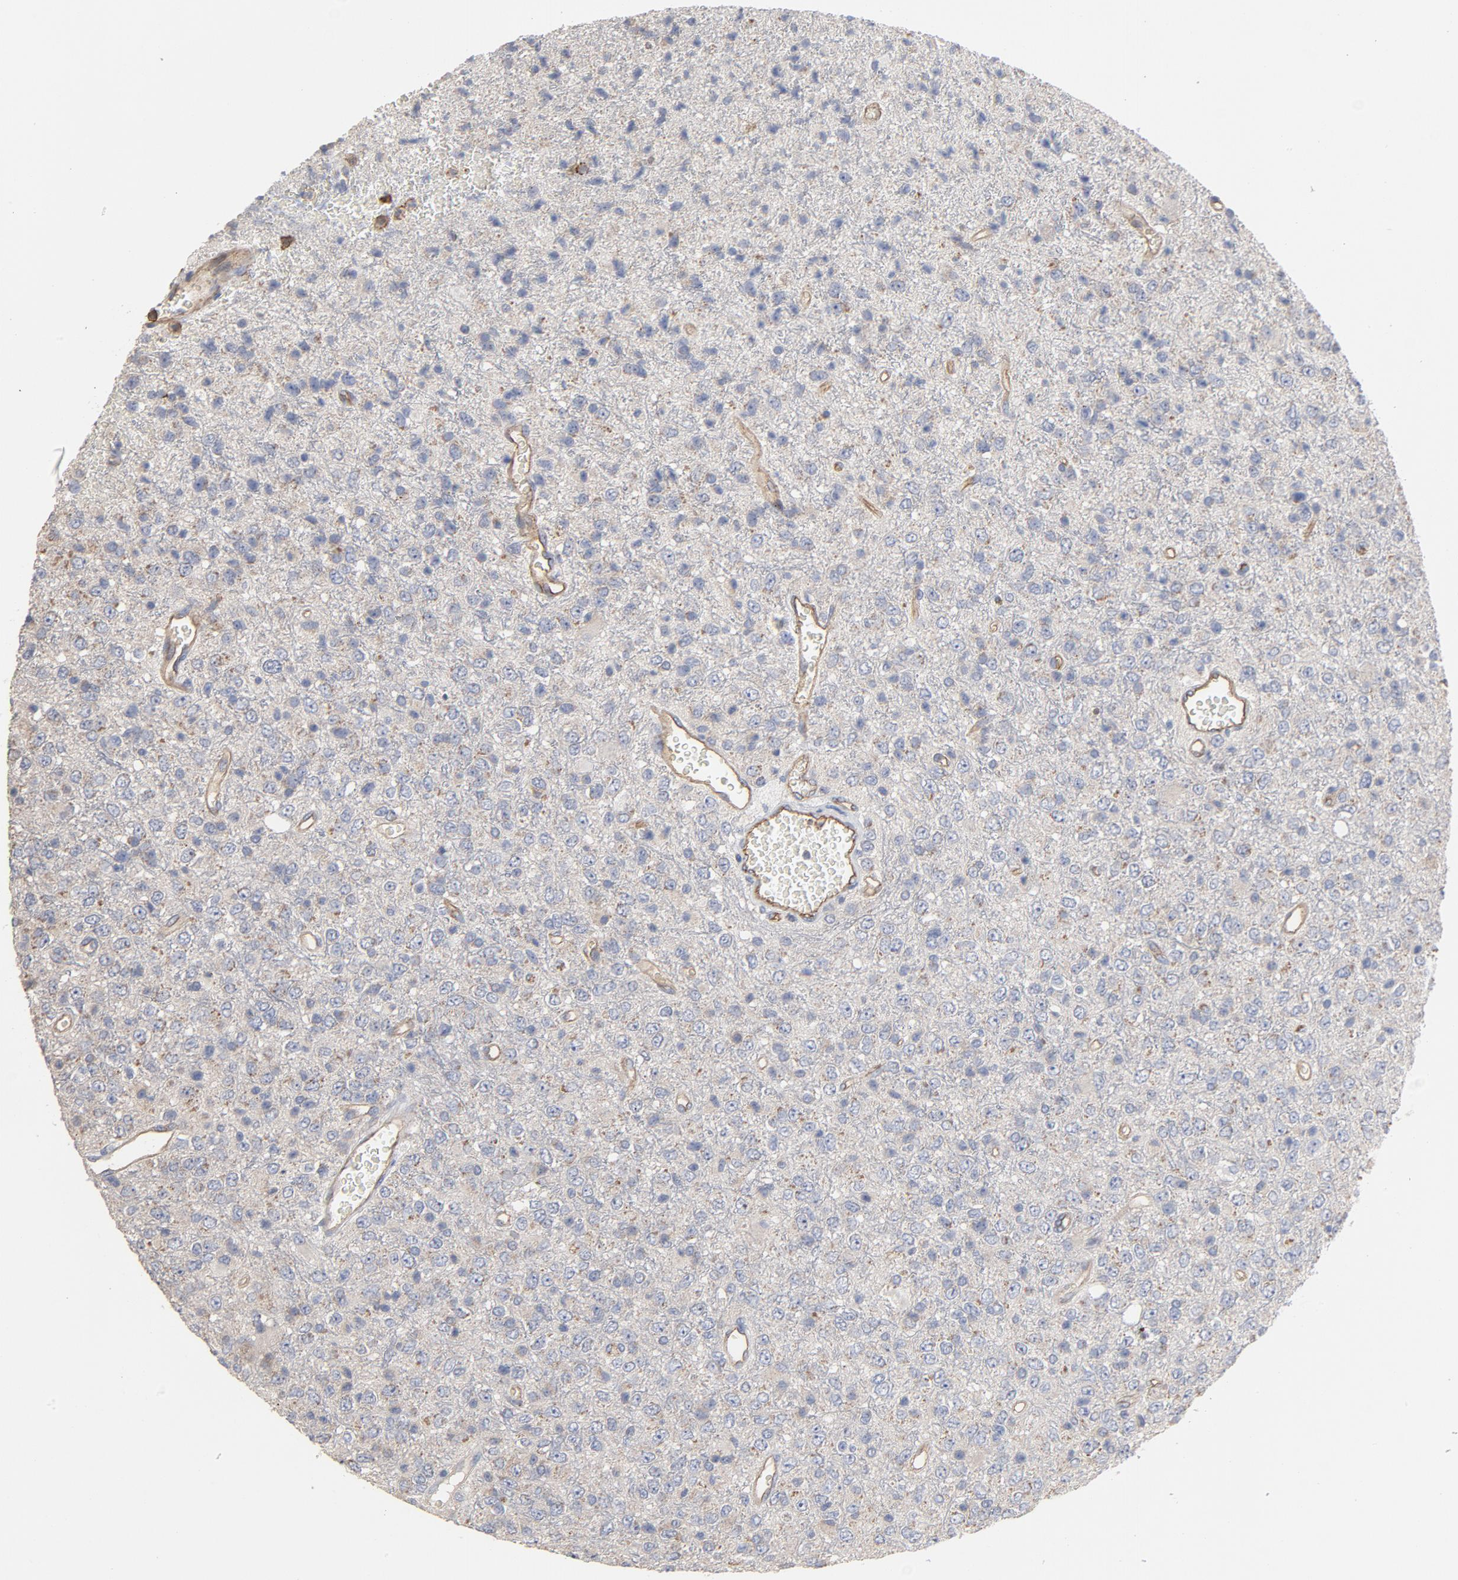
{"staining": {"intensity": "weak", "quantity": "25%-75%", "location": "cytoplasmic/membranous"}, "tissue": "glioma", "cell_type": "Tumor cells", "image_type": "cancer", "snomed": [{"axis": "morphology", "description": "Glioma, malignant, High grade"}, {"axis": "topography", "description": "pancreas cauda"}], "caption": "DAB immunohistochemical staining of malignant glioma (high-grade) reveals weak cytoplasmic/membranous protein positivity in approximately 25%-75% of tumor cells.", "gene": "OXA1L", "patient": {"sex": "male", "age": 60}}